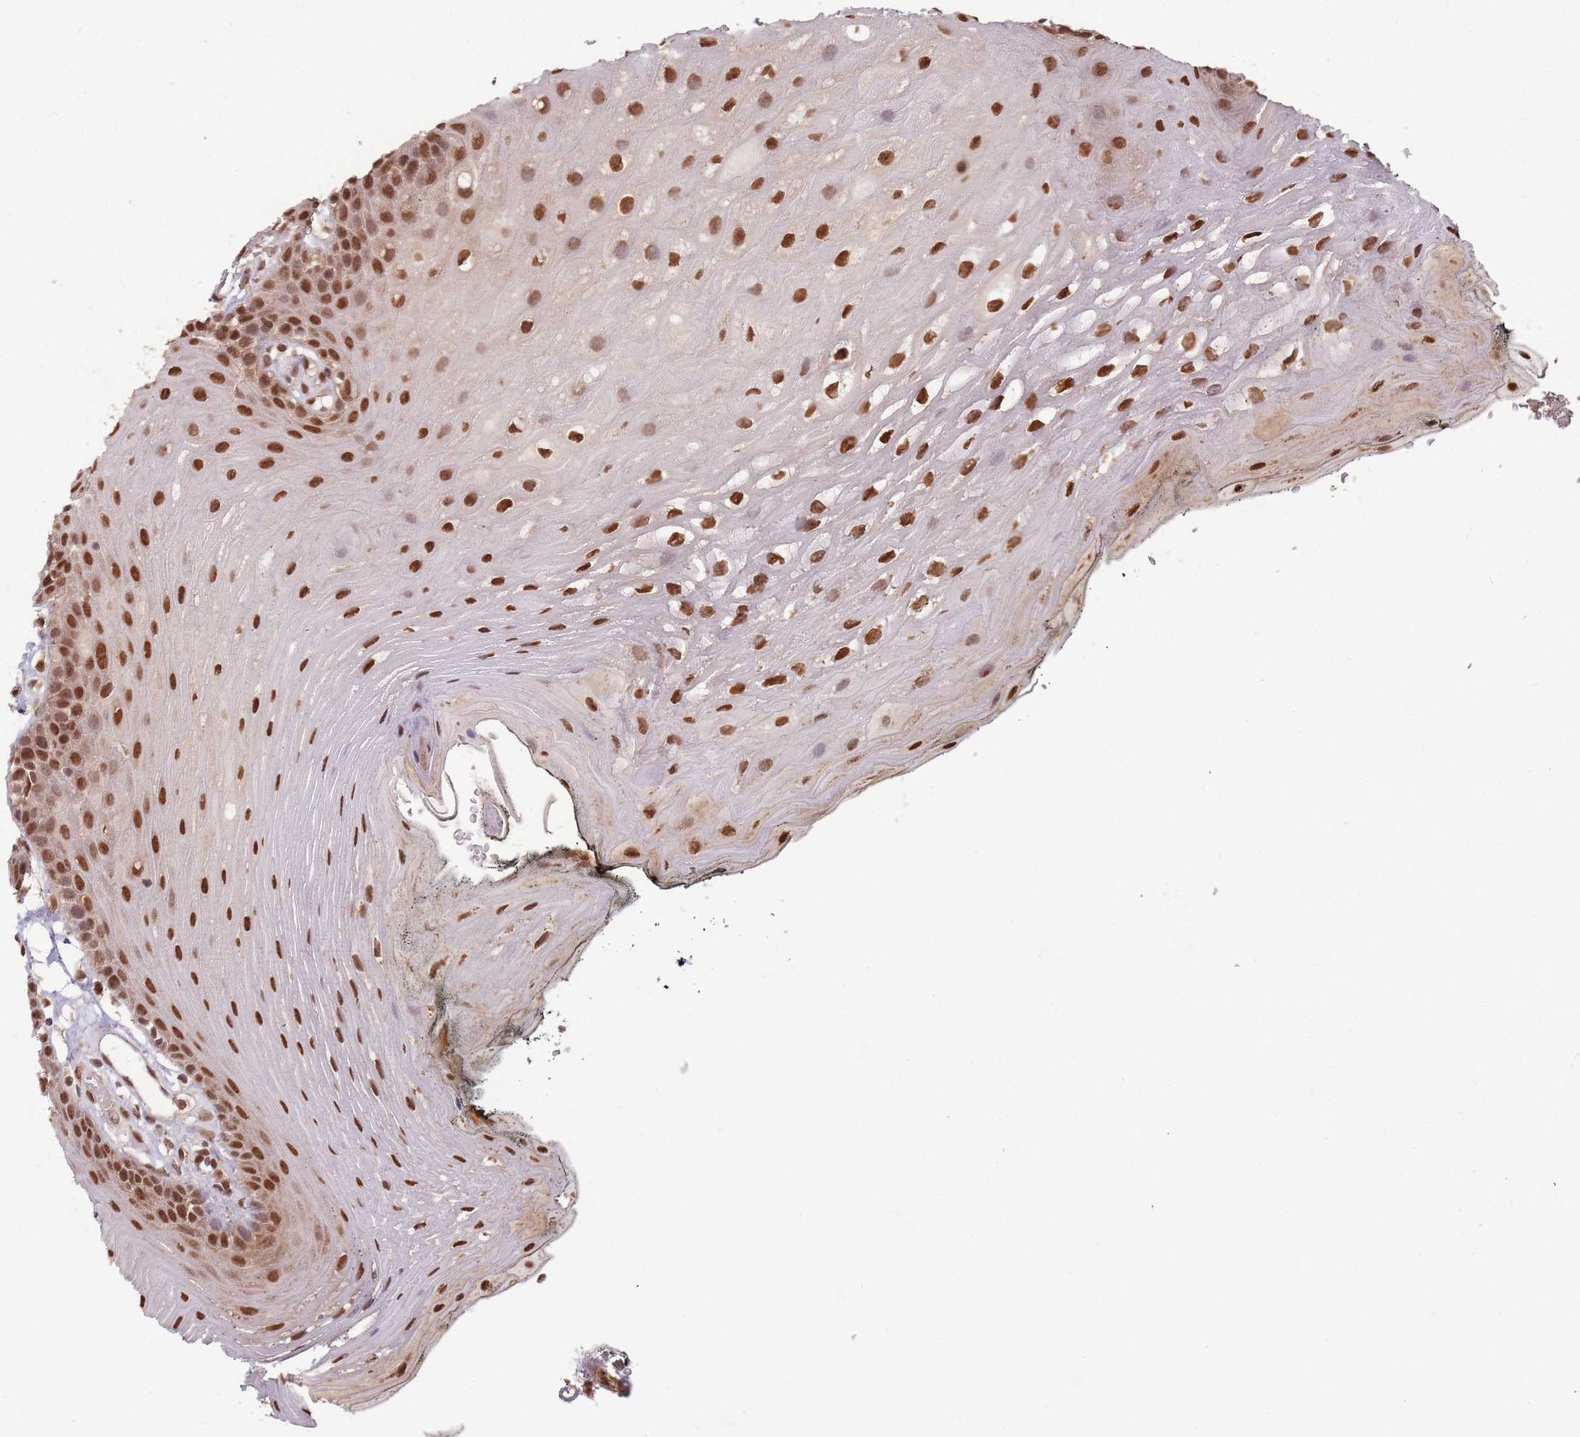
{"staining": {"intensity": "strong", "quantity": ">75%", "location": "nuclear"}, "tissue": "oral mucosa", "cell_type": "Squamous epithelial cells", "image_type": "normal", "snomed": [{"axis": "morphology", "description": "Normal tissue, NOS"}, {"axis": "topography", "description": "Oral tissue"}, {"axis": "topography", "description": "Tounge, NOS"}], "caption": "High-magnification brightfield microscopy of normal oral mucosa stained with DAB (3,3'-diaminobenzidine) (brown) and counterstained with hematoxylin (blue). squamous epithelial cells exhibit strong nuclear positivity is present in about>75% of cells. The staining was performed using DAB, with brown indicating positive protein expression. Nuclei are stained blue with hematoxylin.", "gene": "RPS27A", "patient": {"sex": "female", "age": 81}}